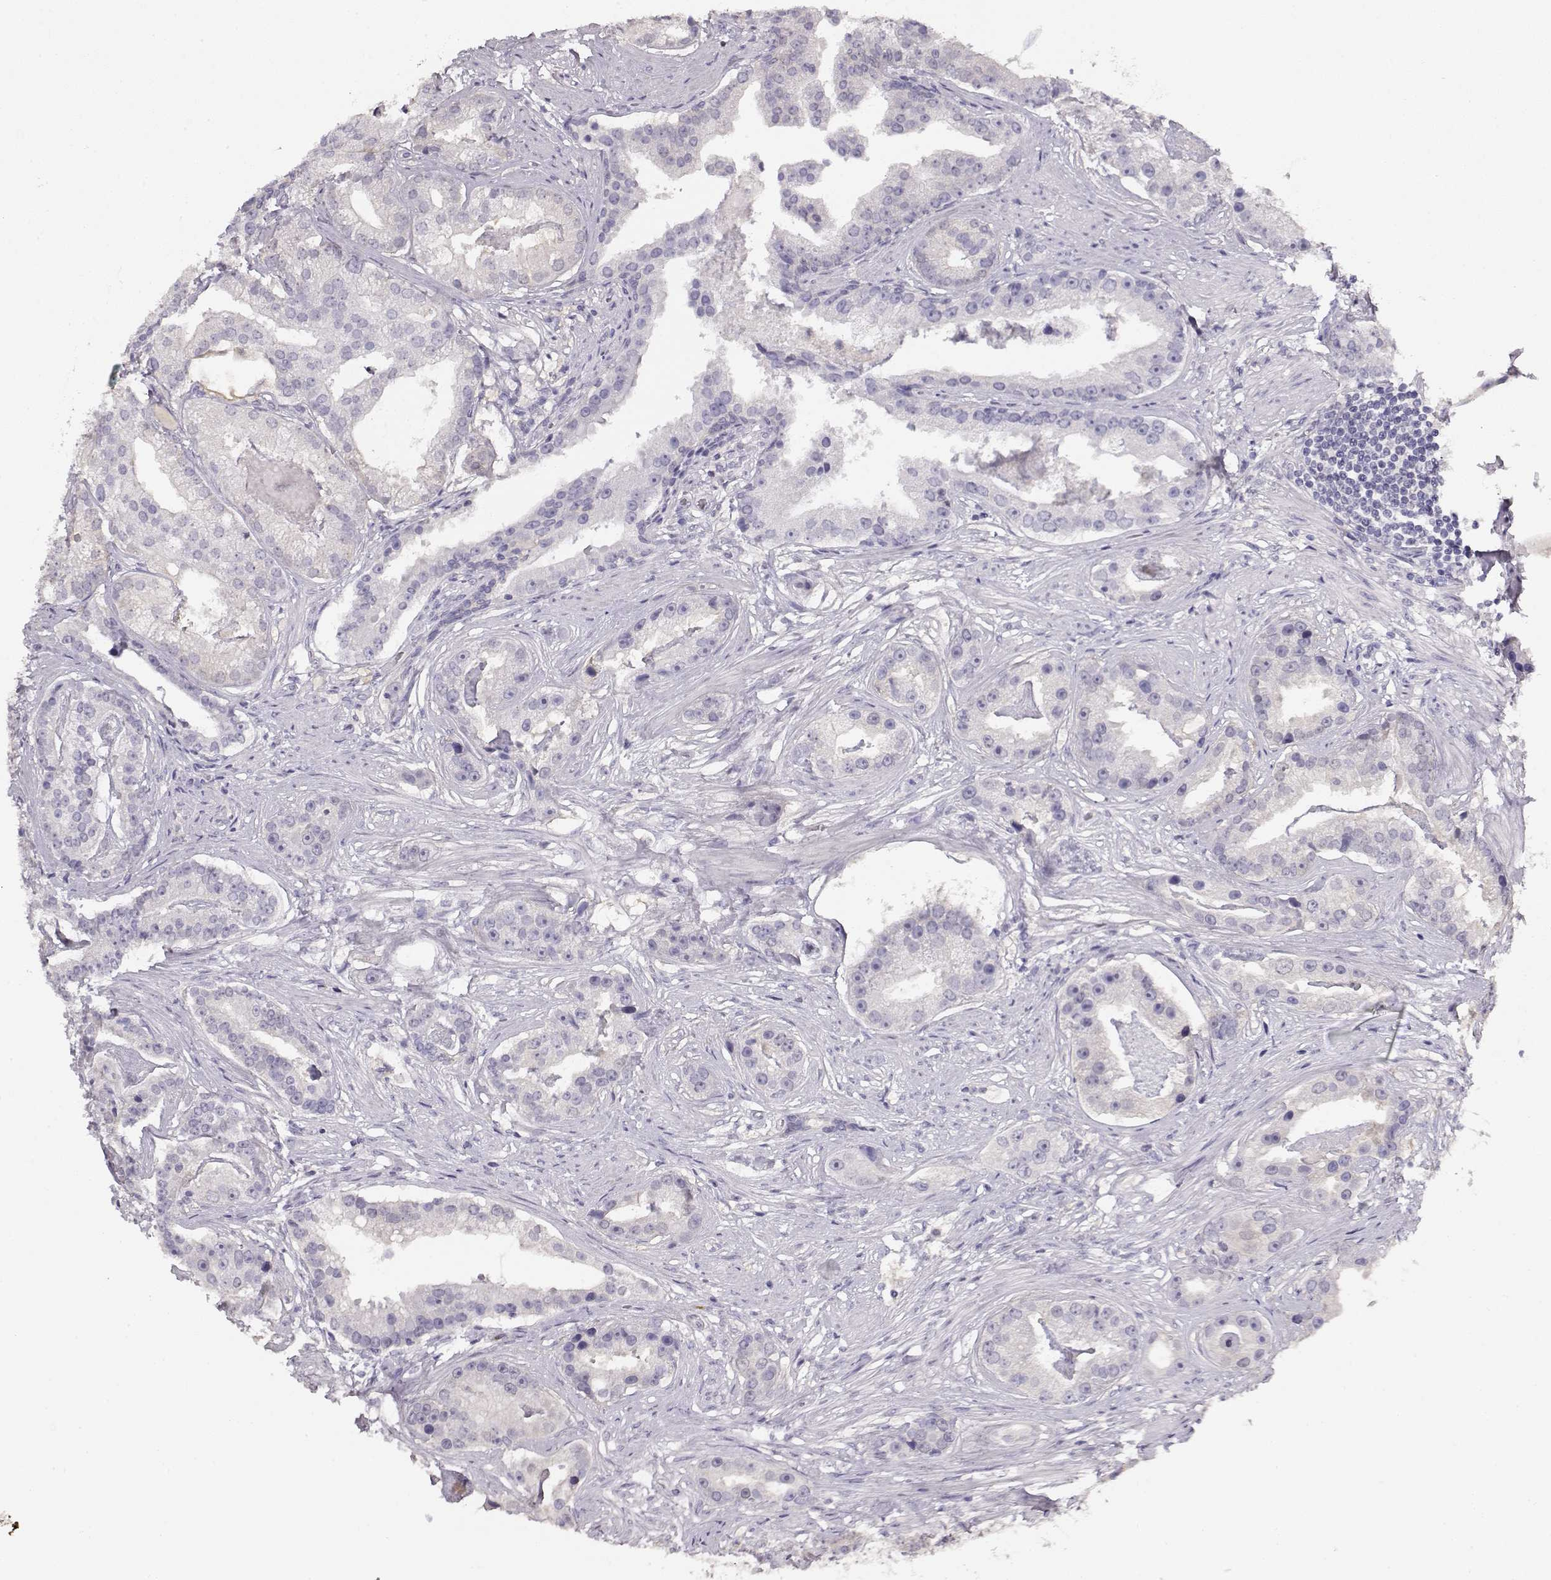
{"staining": {"intensity": "negative", "quantity": "none", "location": "none"}, "tissue": "prostate cancer", "cell_type": "Tumor cells", "image_type": "cancer", "snomed": [{"axis": "morphology", "description": "Adenocarcinoma, NOS"}, {"axis": "topography", "description": "Prostate and seminal vesicle, NOS"}, {"axis": "topography", "description": "Prostate"}], "caption": "A high-resolution micrograph shows immunohistochemistry (IHC) staining of prostate cancer (adenocarcinoma), which reveals no significant staining in tumor cells. (Stains: DAB immunohistochemistry with hematoxylin counter stain, Microscopy: brightfield microscopy at high magnification).", "gene": "NDRG4", "patient": {"sex": "male", "age": 44}}